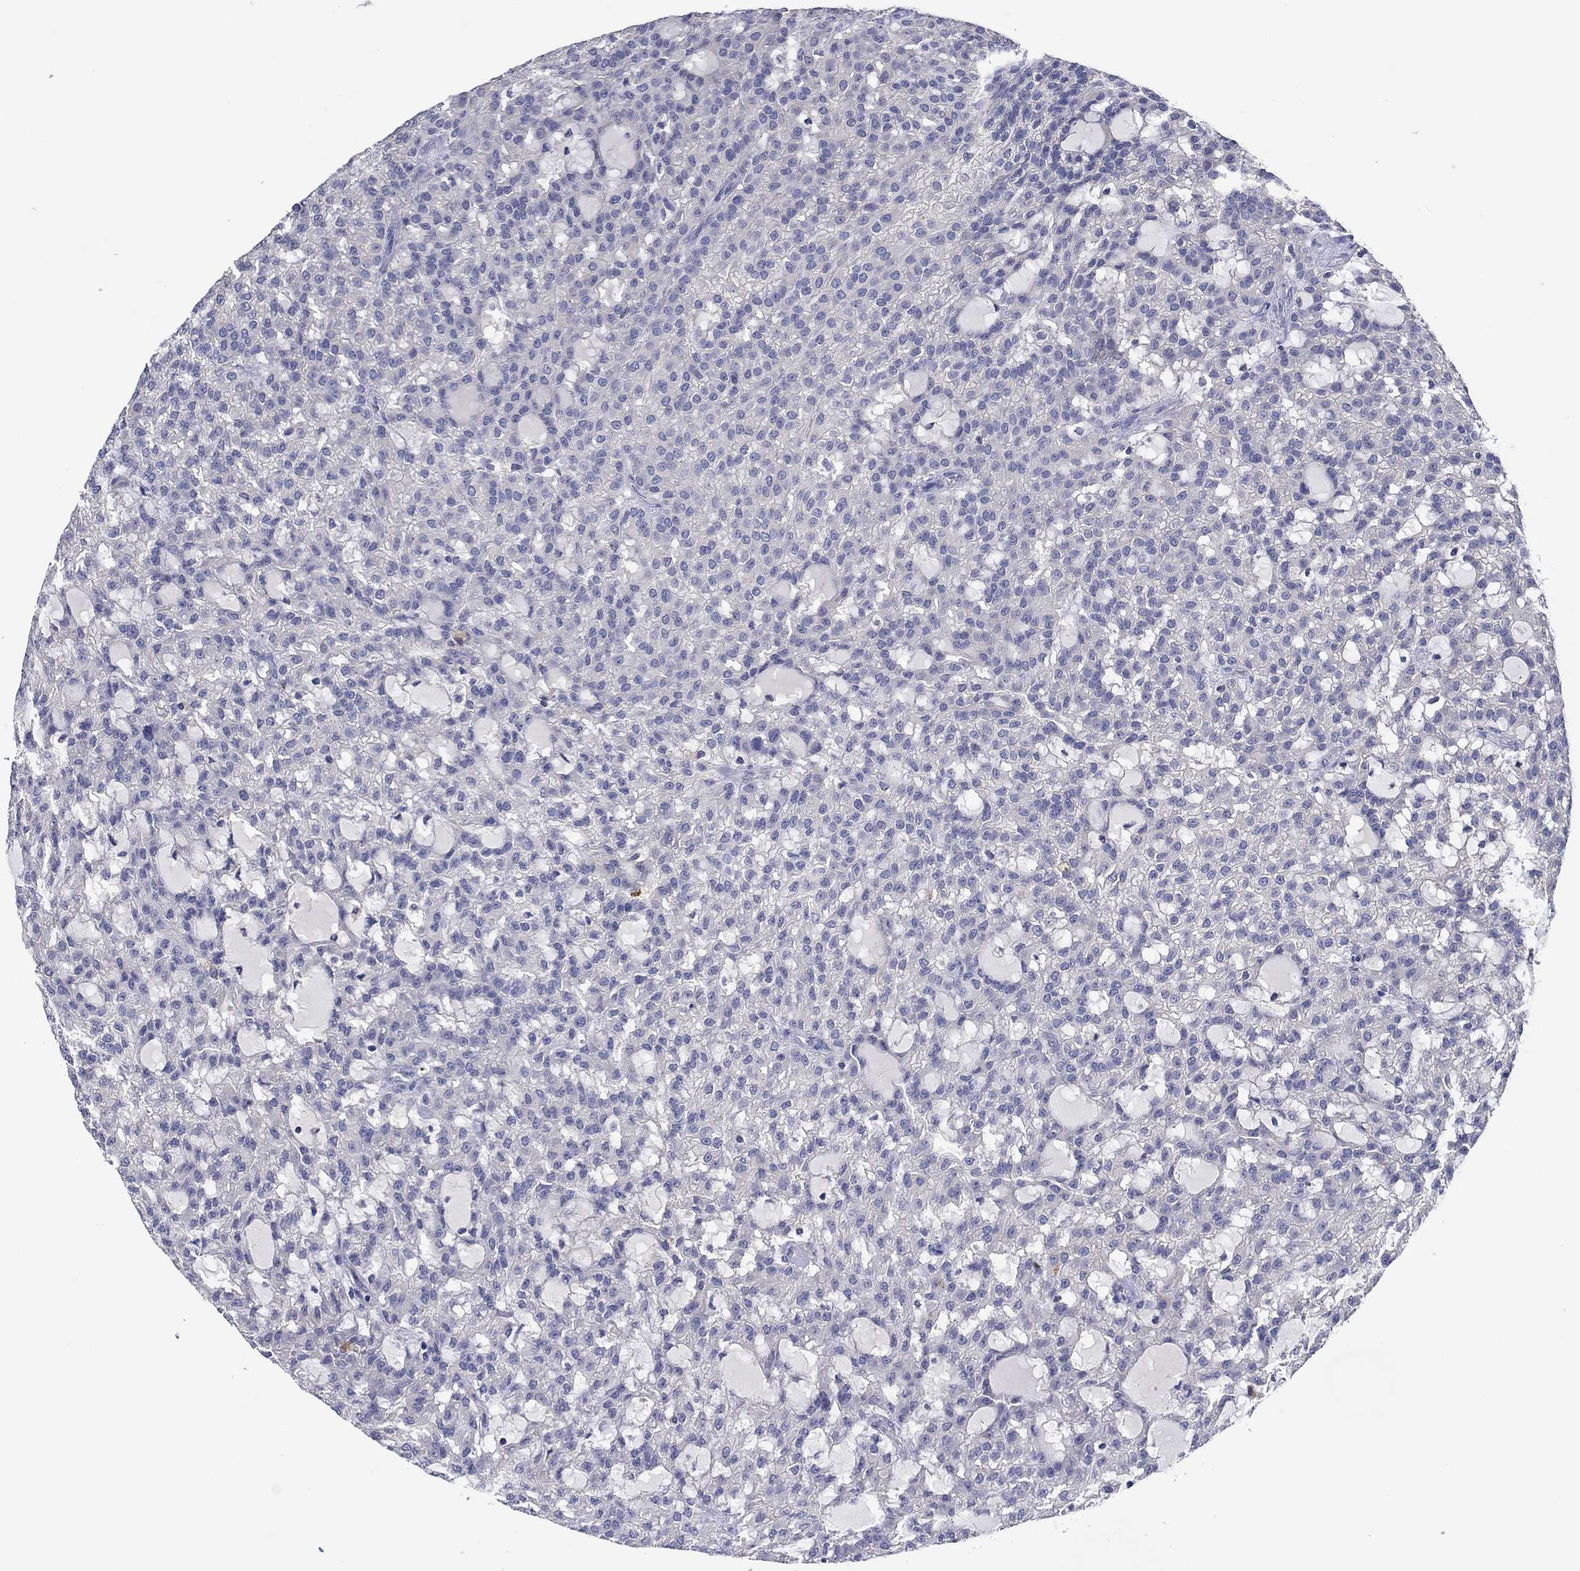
{"staining": {"intensity": "negative", "quantity": "none", "location": "none"}, "tissue": "renal cancer", "cell_type": "Tumor cells", "image_type": "cancer", "snomed": [{"axis": "morphology", "description": "Adenocarcinoma, NOS"}, {"axis": "topography", "description": "Kidney"}], "caption": "Human renal cancer stained for a protein using immunohistochemistry (IHC) shows no positivity in tumor cells.", "gene": "CHIT1", "patient": {"sex": "male", "age": 63}}